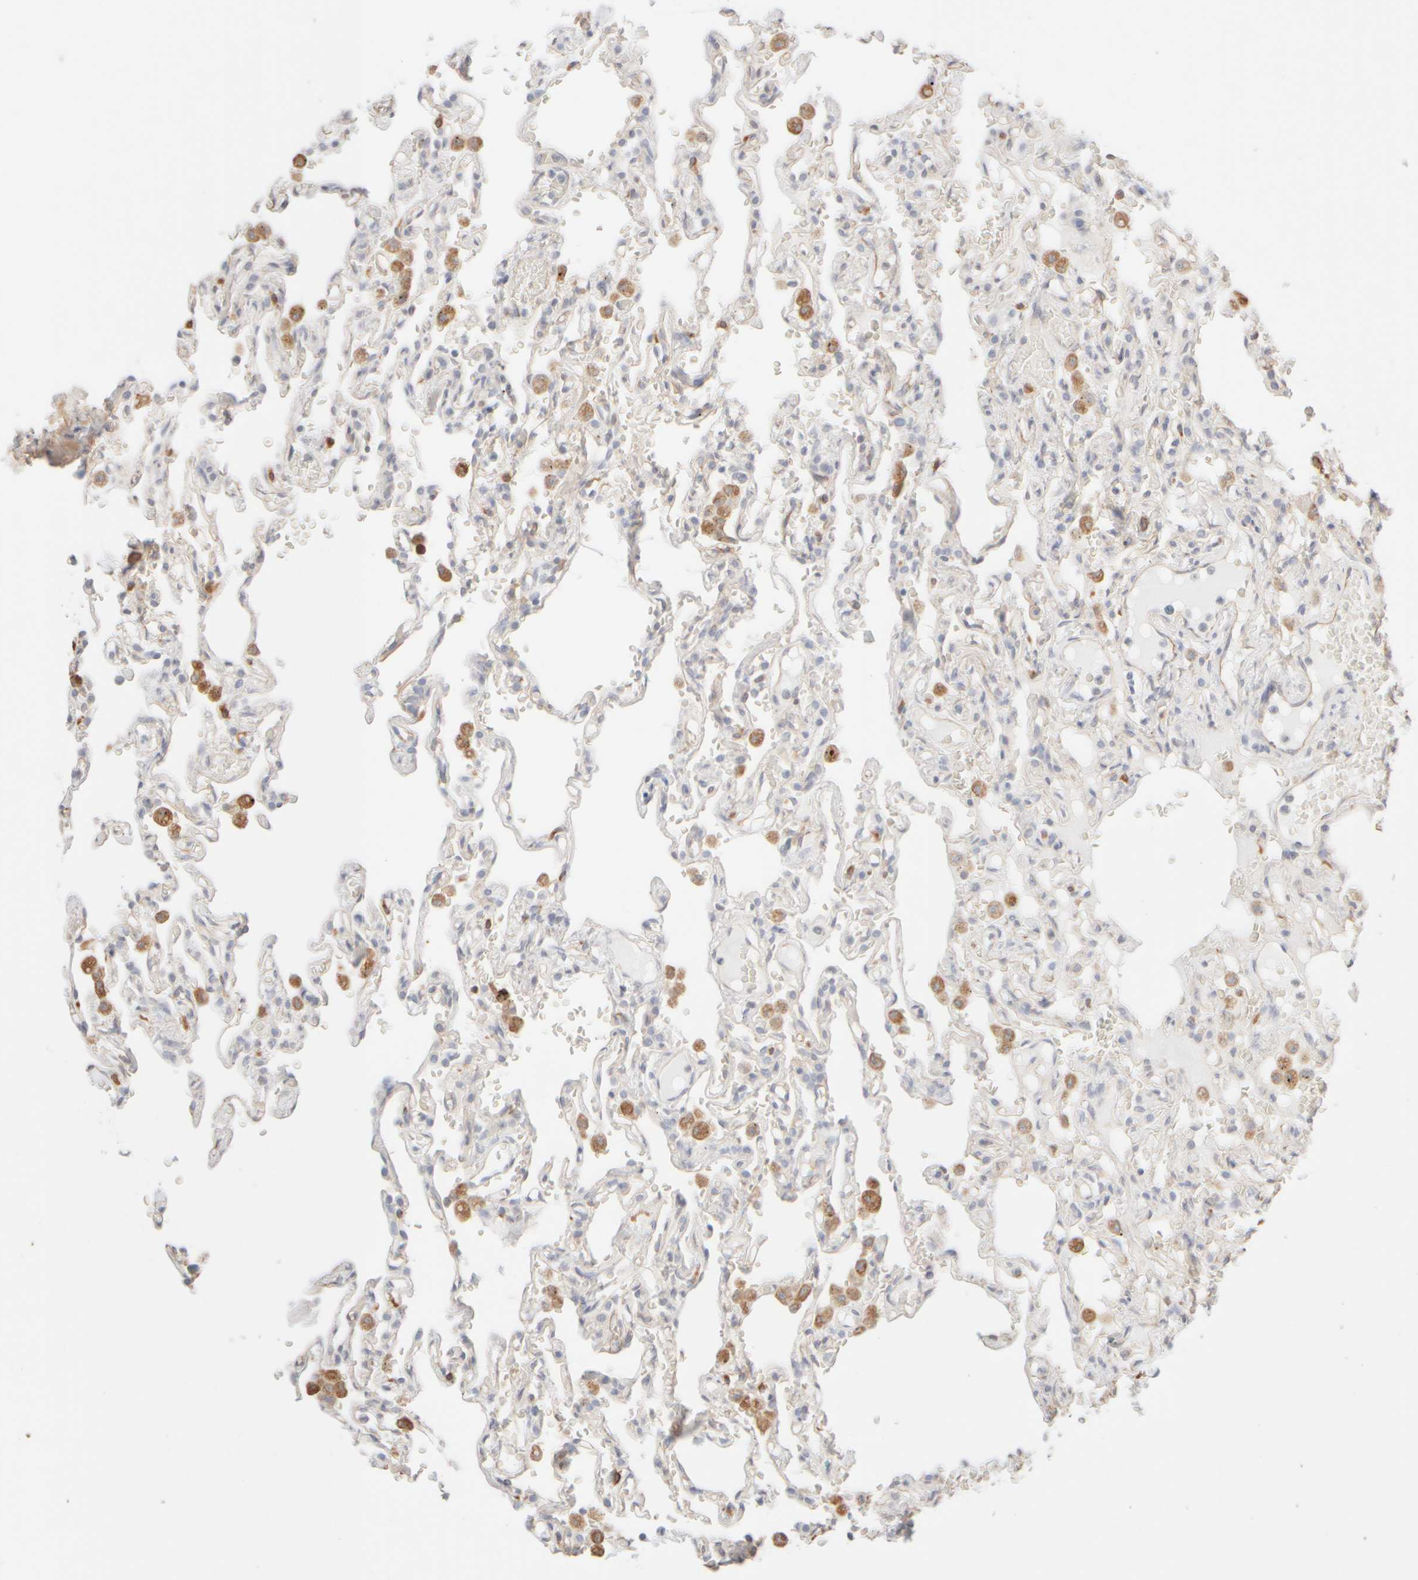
{"staining": {"intensity": "weak", "quantity": "<25%", "location": "cytoplasmic/membranous"}, "tissue": "lung", "cell_type": "Alveolar cells", "image_type": "normal", "snomed": [{"axis": "morphology", "description": "Normal tissue, NOS"}, {"axis": "topography", "description": "Lung"}], "caption": "Normal lung was stained to show a protein in brown. There is no significant staining in alveolar cells.", "gene": "KRT15", "patient": {"sex": "male", "age": 21}}